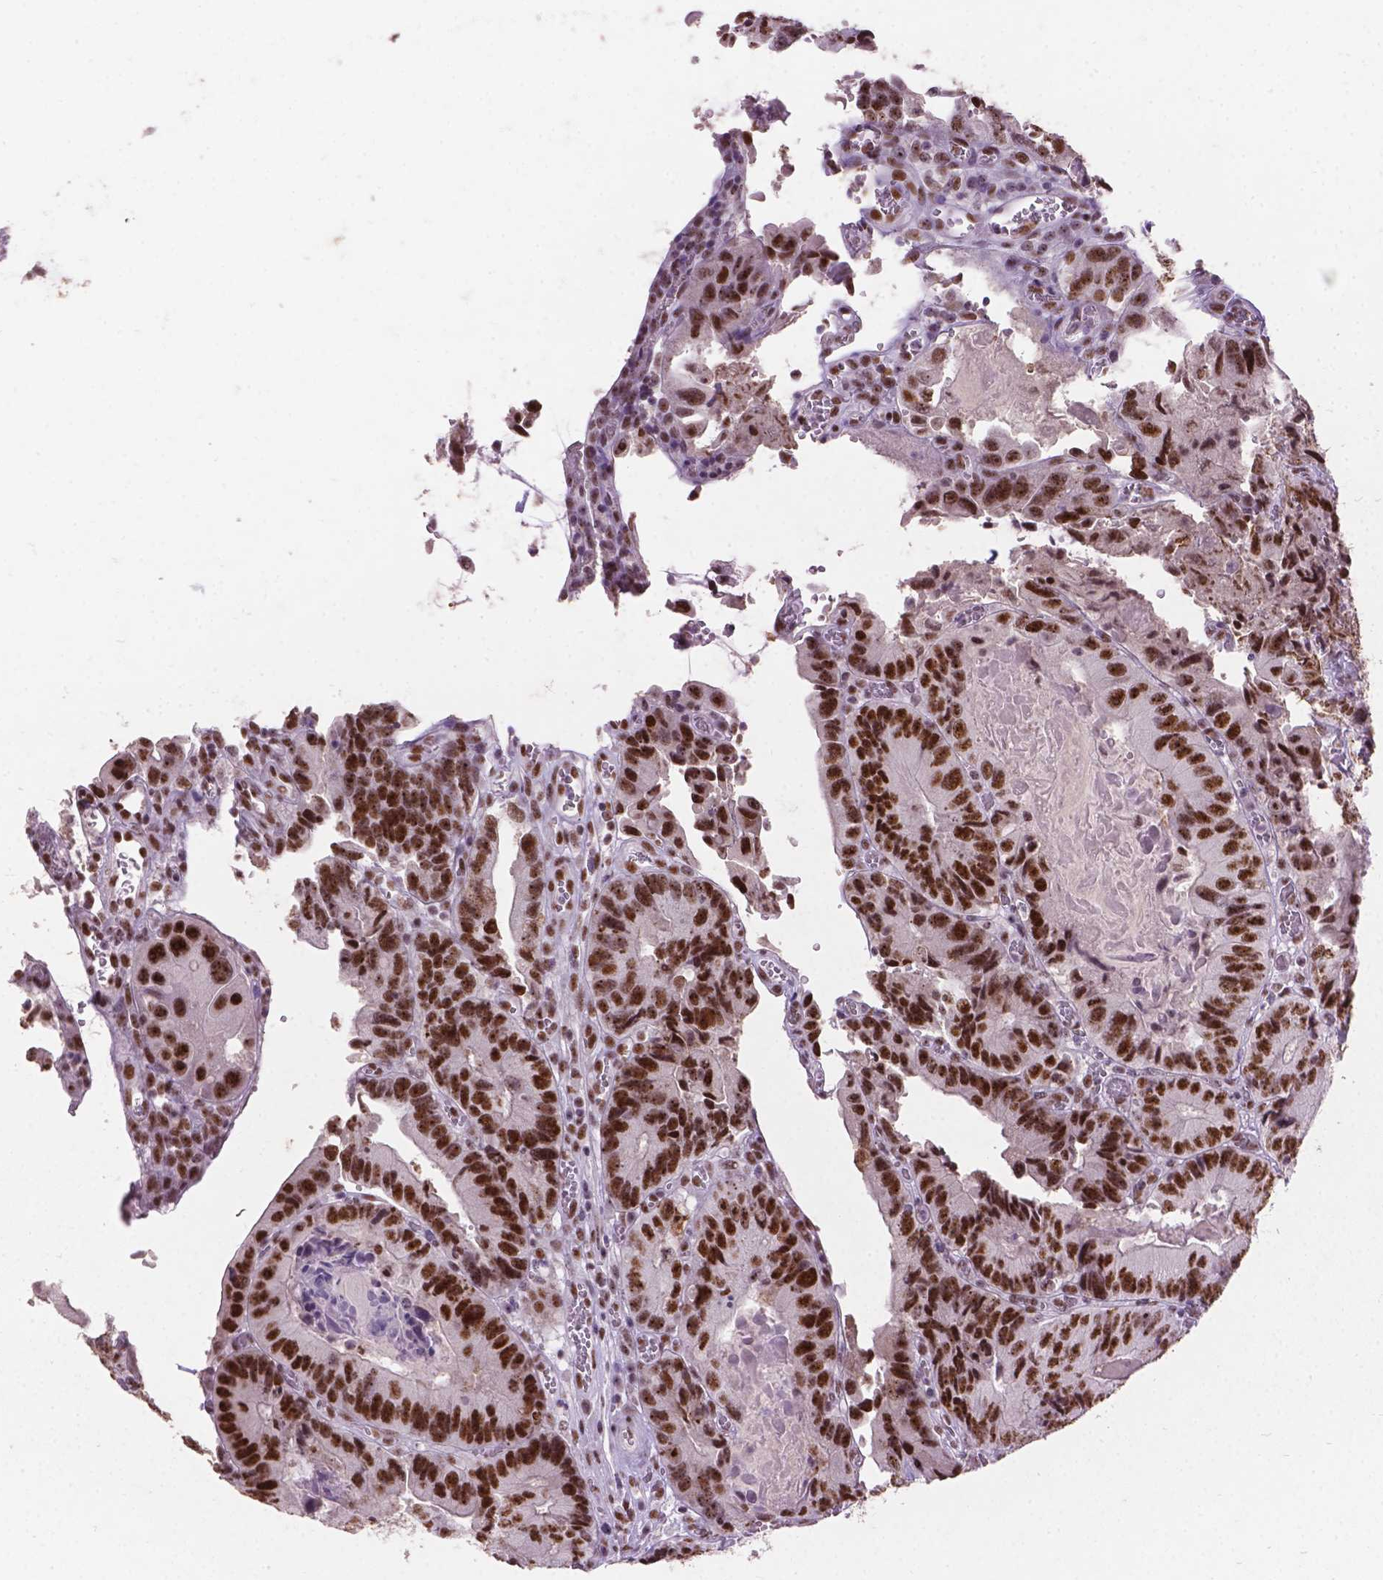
{"staining": {"intensity": "strong", "quantity": ">75%", "location": "nuclear"}, "tissue": "colorectal cancer", "cell_type": "Tumor cells", "image_type": "cancer", "snomed": [{"axis": "morphology", "description": "Adenocarcinoma, NOS"}, {"axis": "topography", "description": "Colon"}], "caption": "Human colorectal cancer stained for a protein (brown) reveals strong nuclear positive staining in approximately >75% of tumor cells.", "gene": "COIL", "patient": {"sex": "female", "age": 86}}